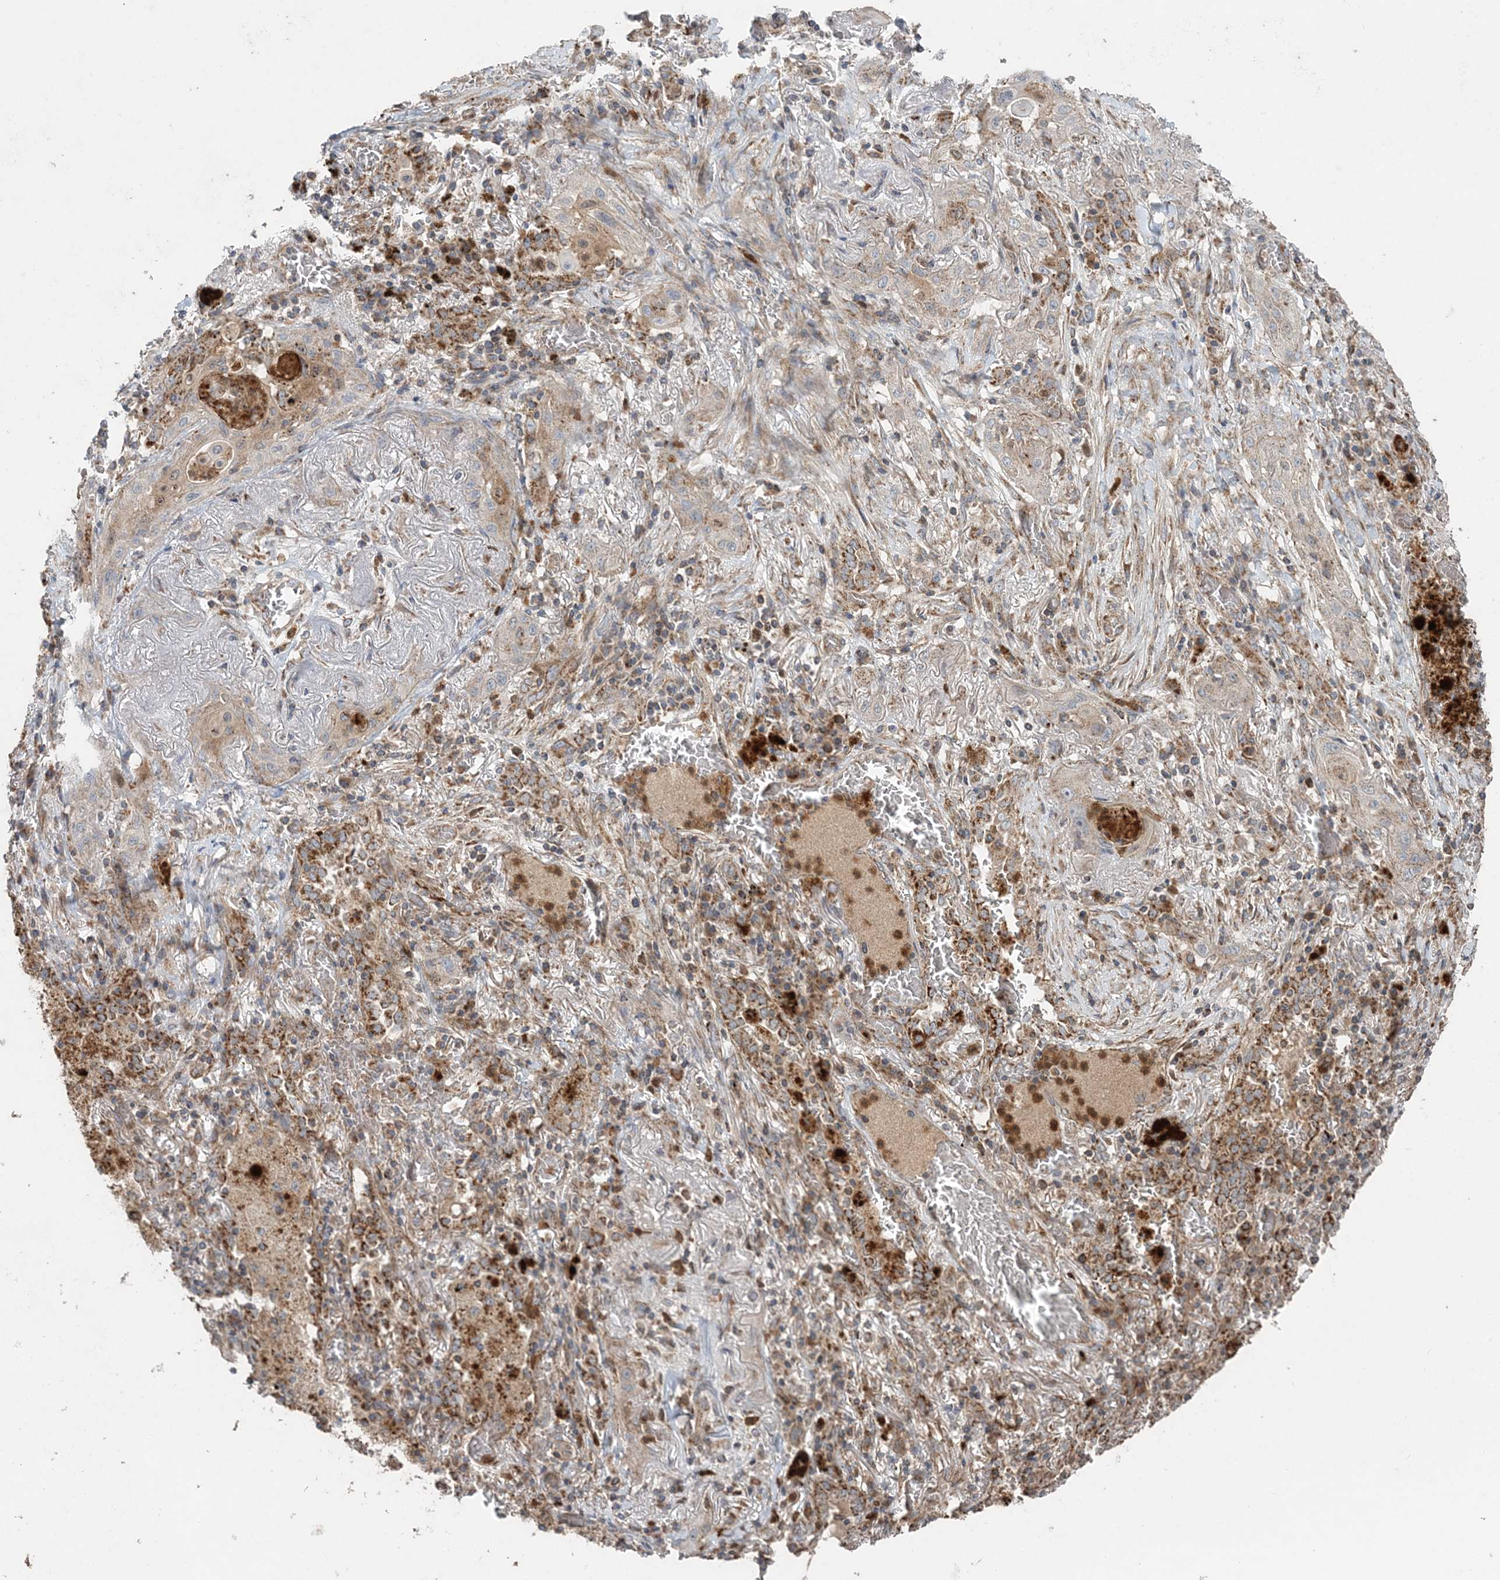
{"staining": {"intensity": "negative", "quantity": "none", "location": "none"}, "tissue": "lung cancer", "cell_type": "Tumor cells", "image_type": "cancer", "snomed": [{"axis": "morphology", "description": "Squamous cell carcinoma, NOS"}, {"axis": "topography", "description": "Lung"}], "caption": "This is a image of immunohistochemistry staining of lung cancer (squamous cell carcinoma), which shows no expression in tumor cells.", "gene": "LRPPRC", "patient": {"sex": "female", "age": 47}}